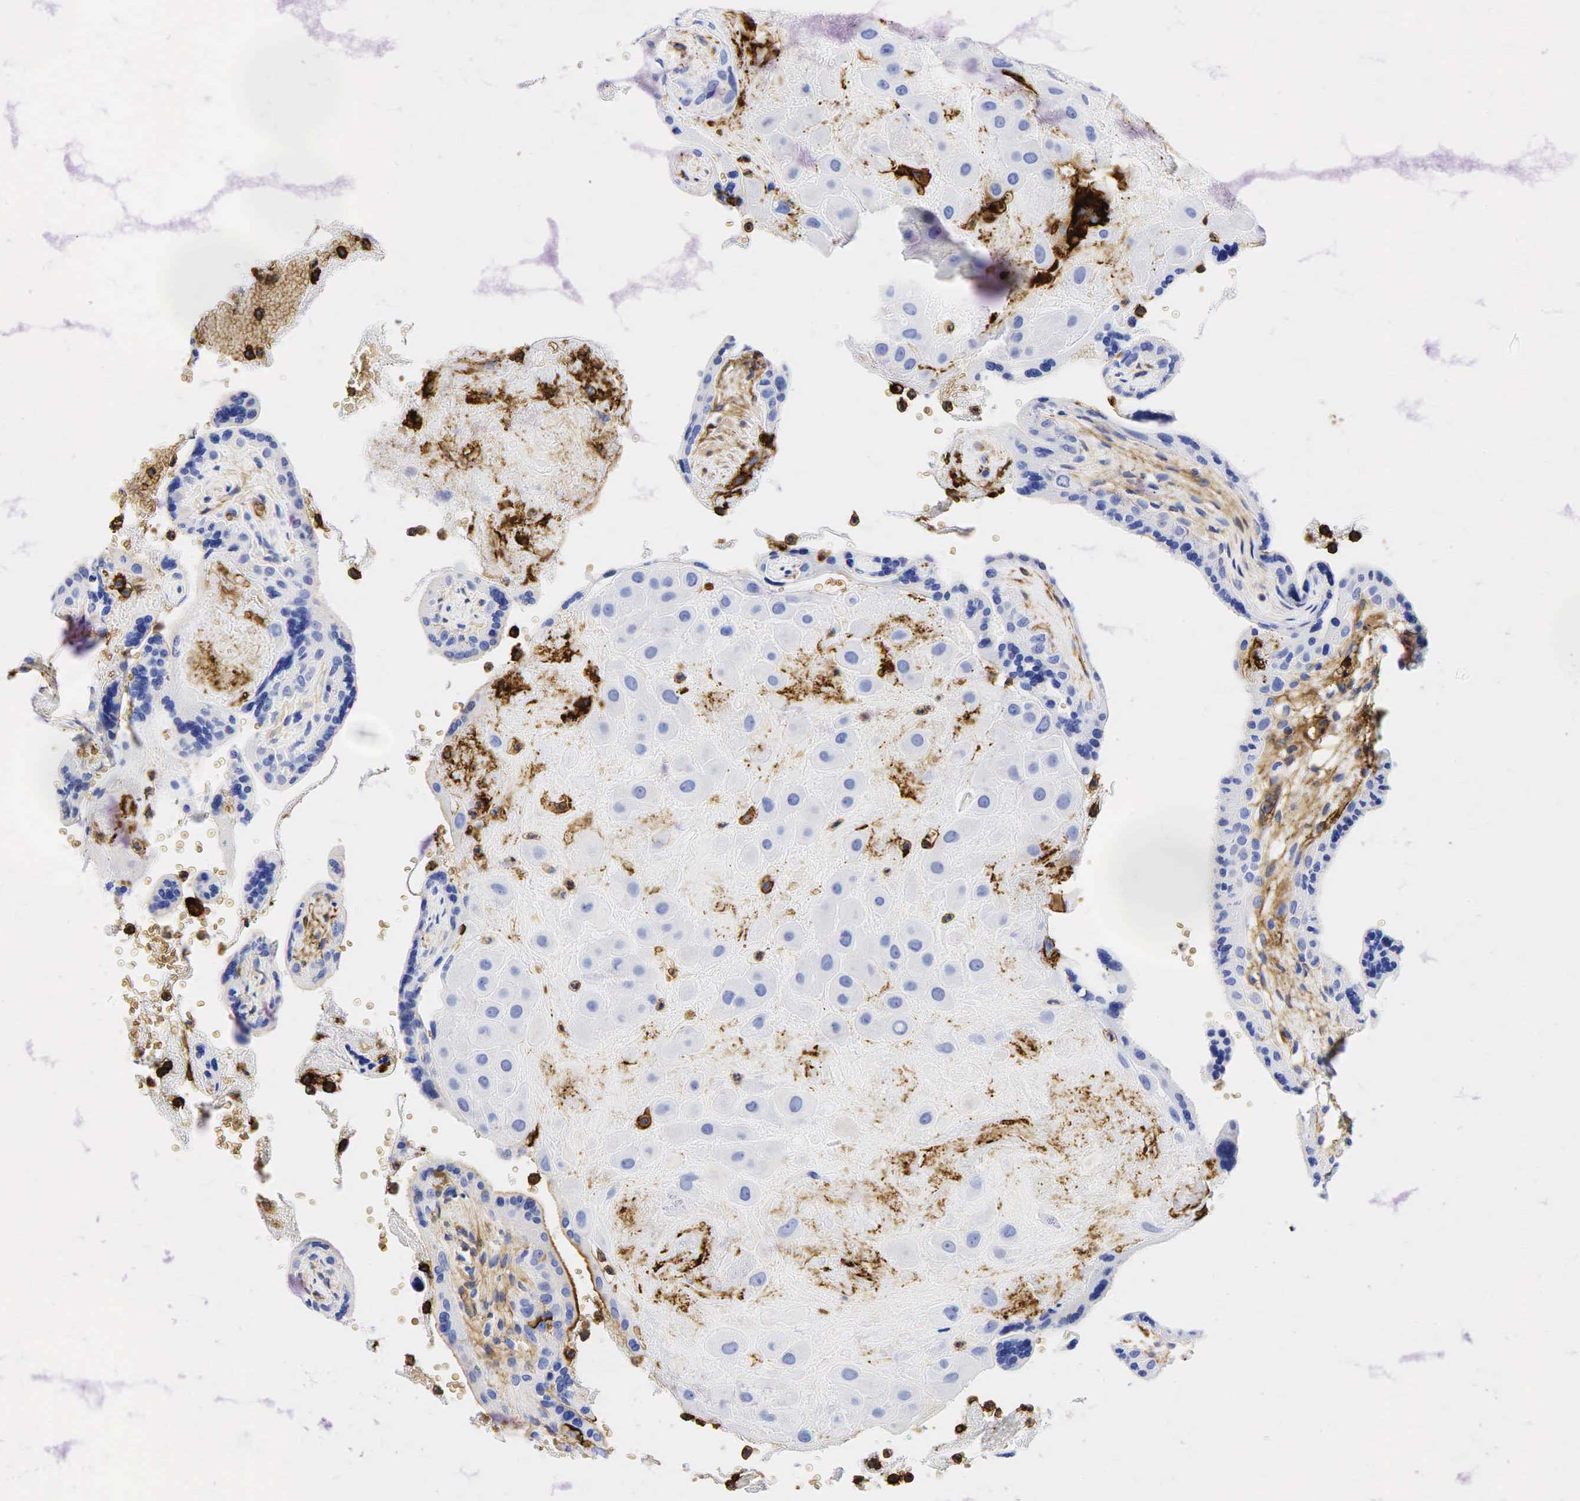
{"staining": {"intensity": "negative", "quantity": "none", "location": "none"}, "tissue": "placenta", "cell_type": "Decidual cells", "image_type": "normal", "snomed": [{"axis": "morphology", "description": "Normal tissue, NOS"}, {"axis": "topography", "description": "Placenta"}], "caption": "This is an immunohistochemistry (IHC) image of unremarkable human placenta. There is no staining in decidual cells.", "gene": "CD44", "patient": {"sex": "female", "age": 24}}